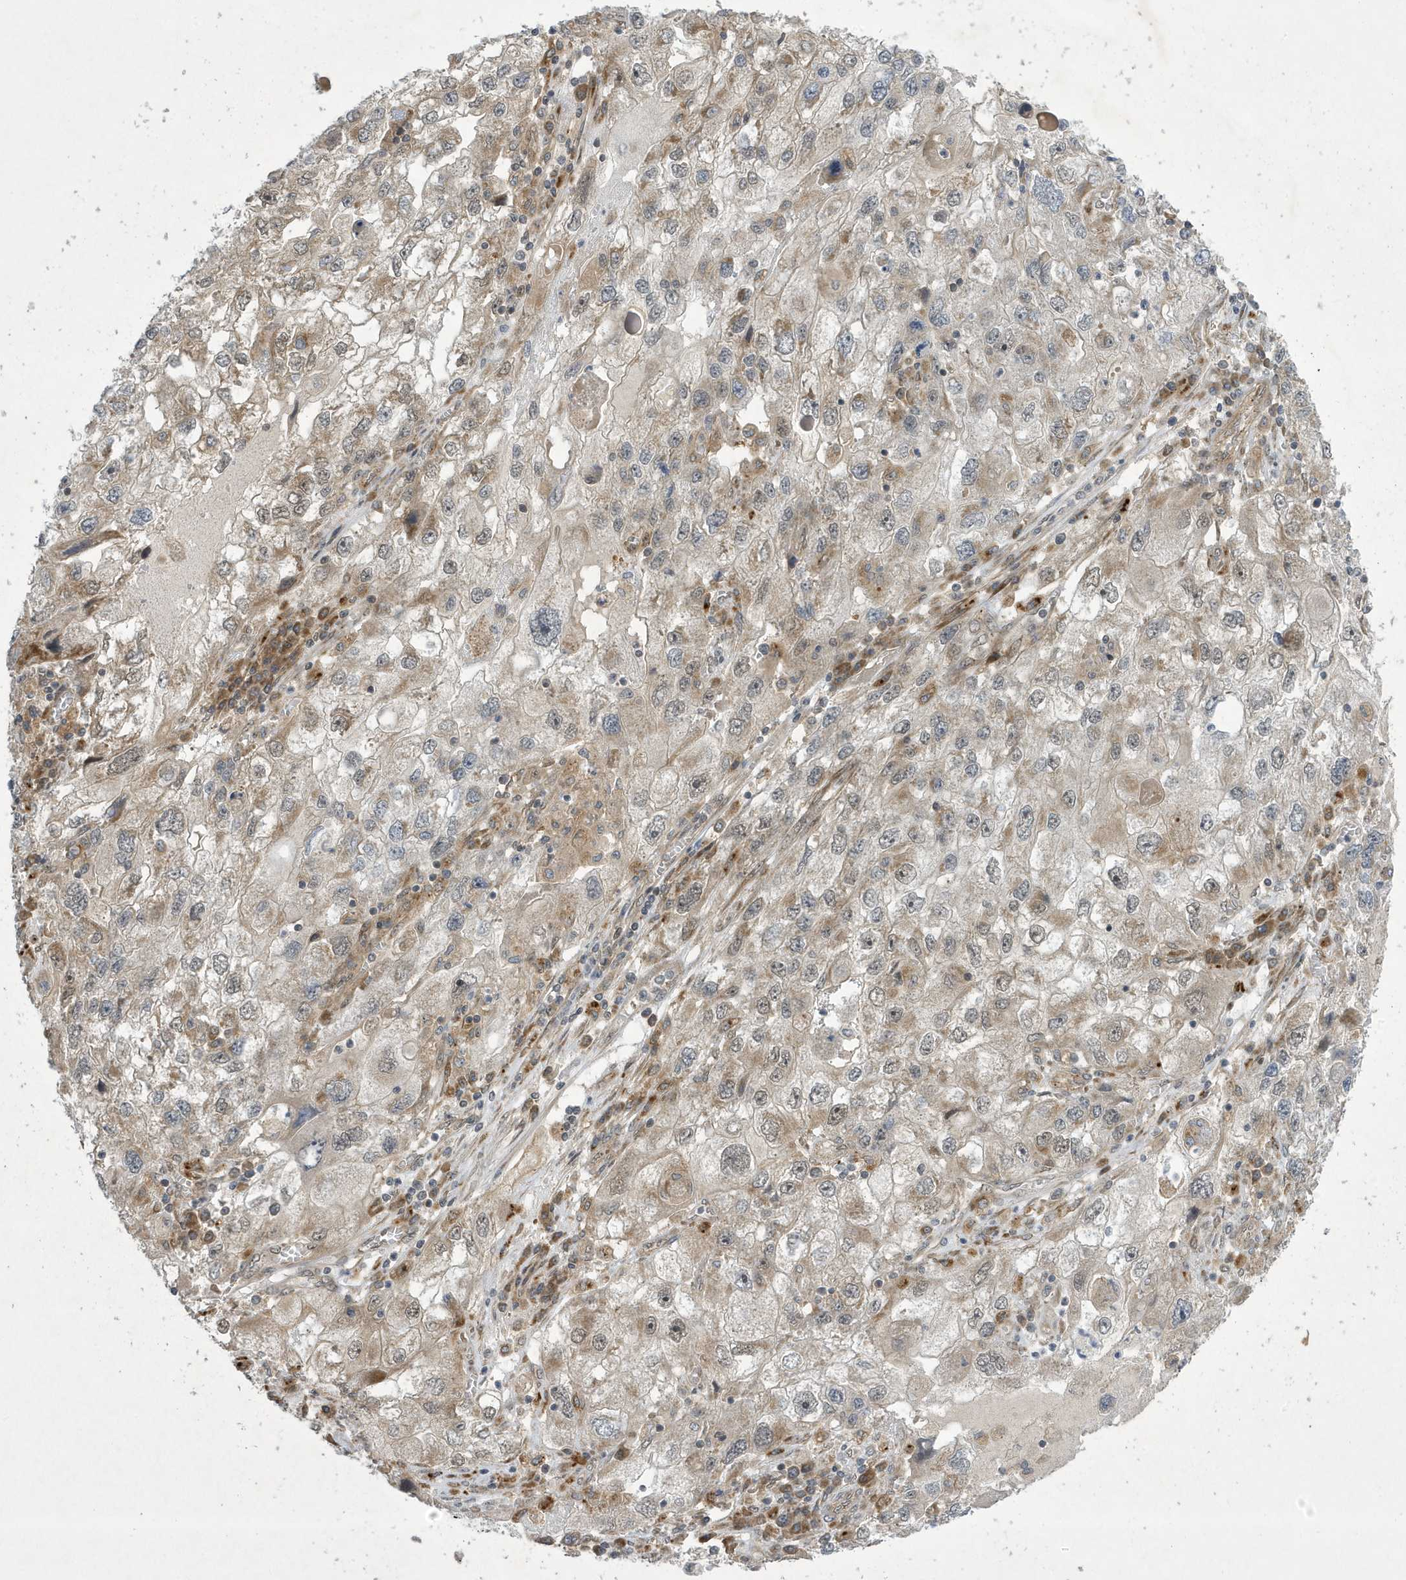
{"staining": {"intensity": "moderate", "quantity": "<25%", "location": "cytoplasmic/membranous,nuclear"}, "tissue": "endometrial cancer", "cell_type": "Tumor cells", "image_type": "cancer", "snomed": [{"axis": "morphology", "description": "Adenocarcinoma, NOS"}, {"axis": "topography", "description": "Endometrium"}], "caption": "The immunohistochemical stain labels moderate cytoplasmic/membranous and nuclear expression in tumor cells of endometrial cancer tissue.", "gene": "NCOA7", "patient": {"sex": "female", "age": 49}}